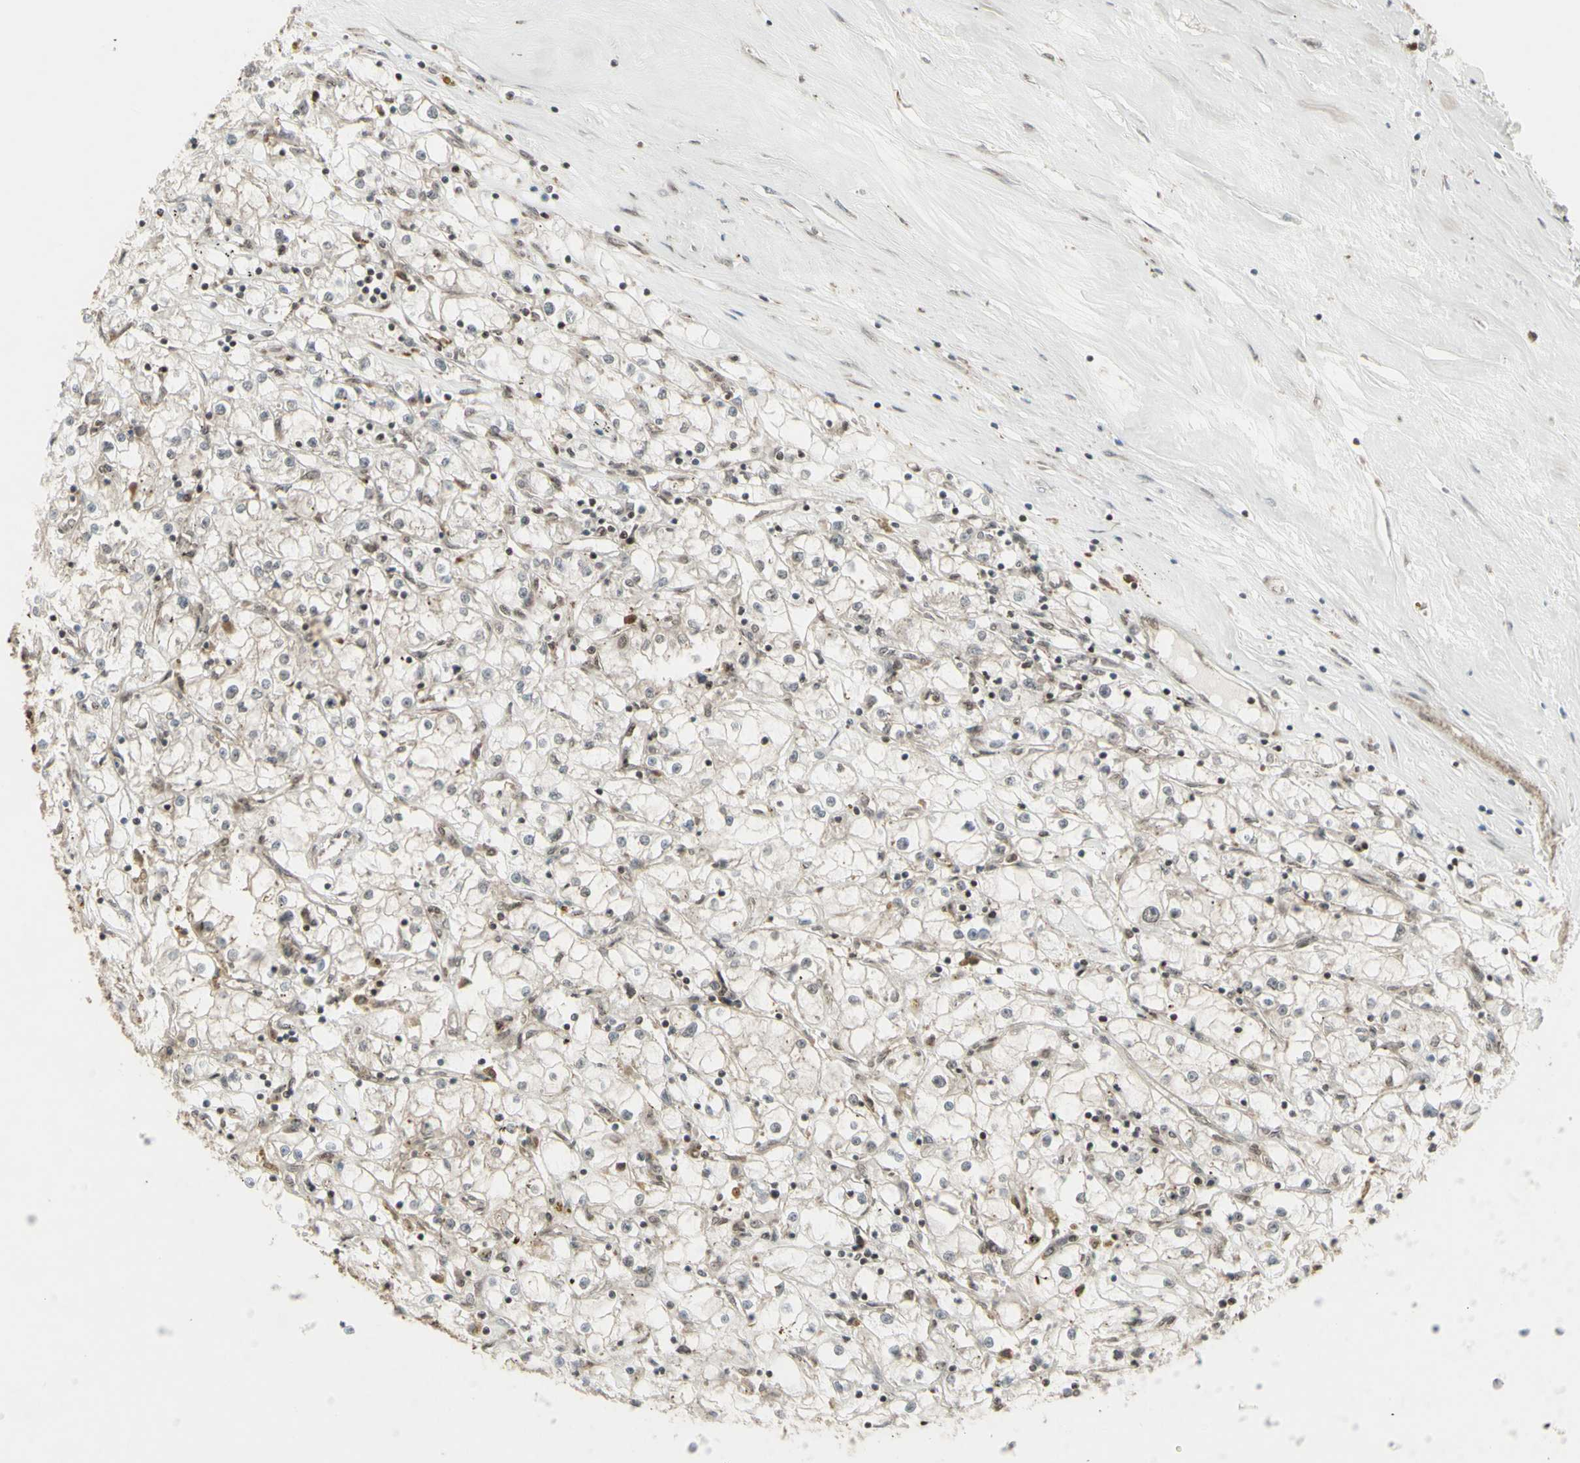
{"staining": {"intensity": "negative", "quantity": "none", "location": "none"}, "tissue": "renal cancer", "cell_type": "Tumor cells", "image_type": "cancer", "snomed": [{"axis": "morphology", "description": "Adenocarcinoma, NOS"}, {"axis": "topography", "description": "Kidney"}], "caption": "High power microscopy image of an immunohistochemistry (IHC) image of renal cancer (adenocarcinoma), revealing no significant staining in tumor cells.", "gene": "CBX1", "patient": {"sex": "male", "age": 56}}